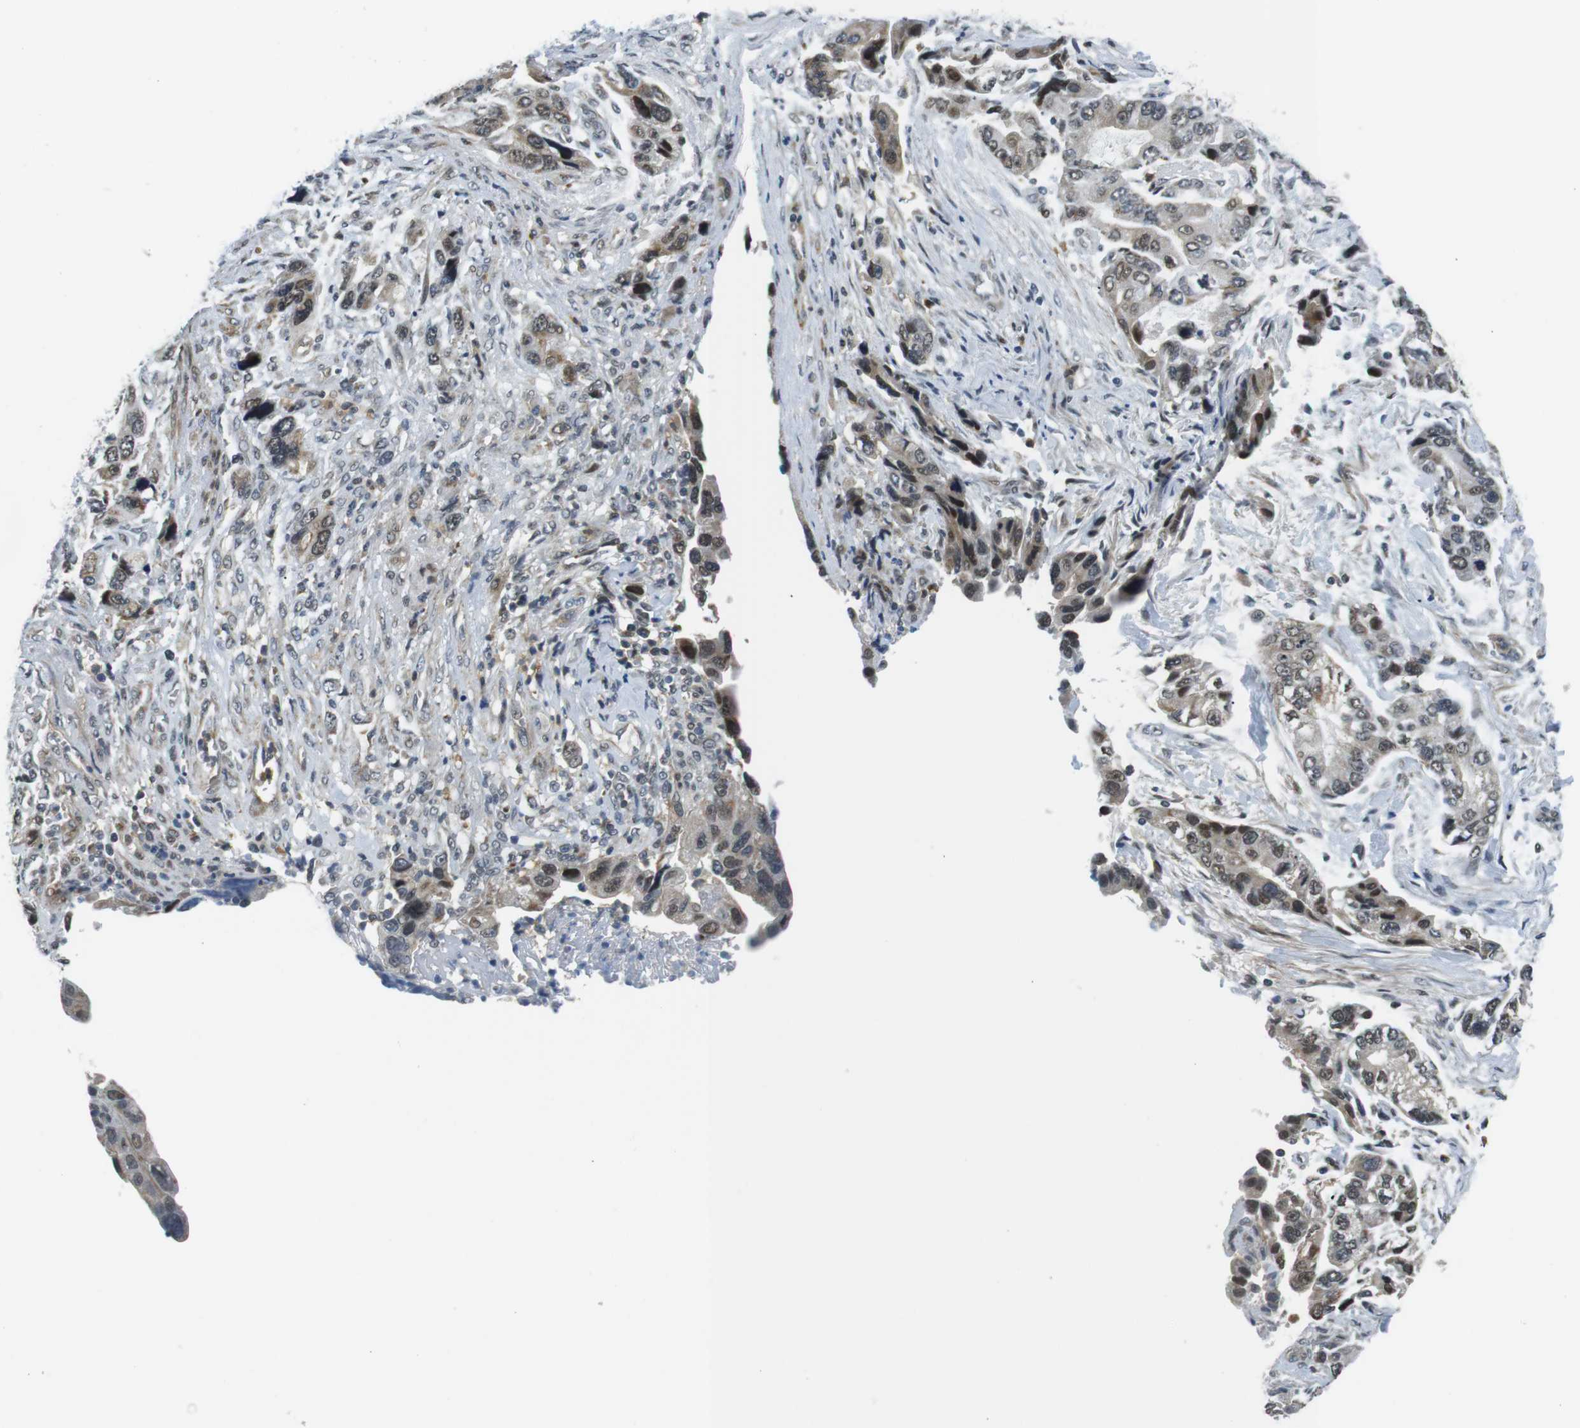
{"staining": {"intensity": "moderate", "quantity": "25%-75%", "location": "cytoplasmic/membranous,nuclear"}, "tissue": "stomach cancer", "cell_type": "Tumor cells", "image_type": "cancer", "snomed": [{"axis": "morphology", "description": "Adenocarcinoma, NOS"}, {"axis": "topography", "description": "Stomach, lower"}], "caption": "Stomach adenocarcinoma stained for a protein demonstrates moderate cytoplasmic/membranous and nuclear positivity in tumor cells.", "gene": "USP7", "patient": {"sex": "female", "age": 93}}